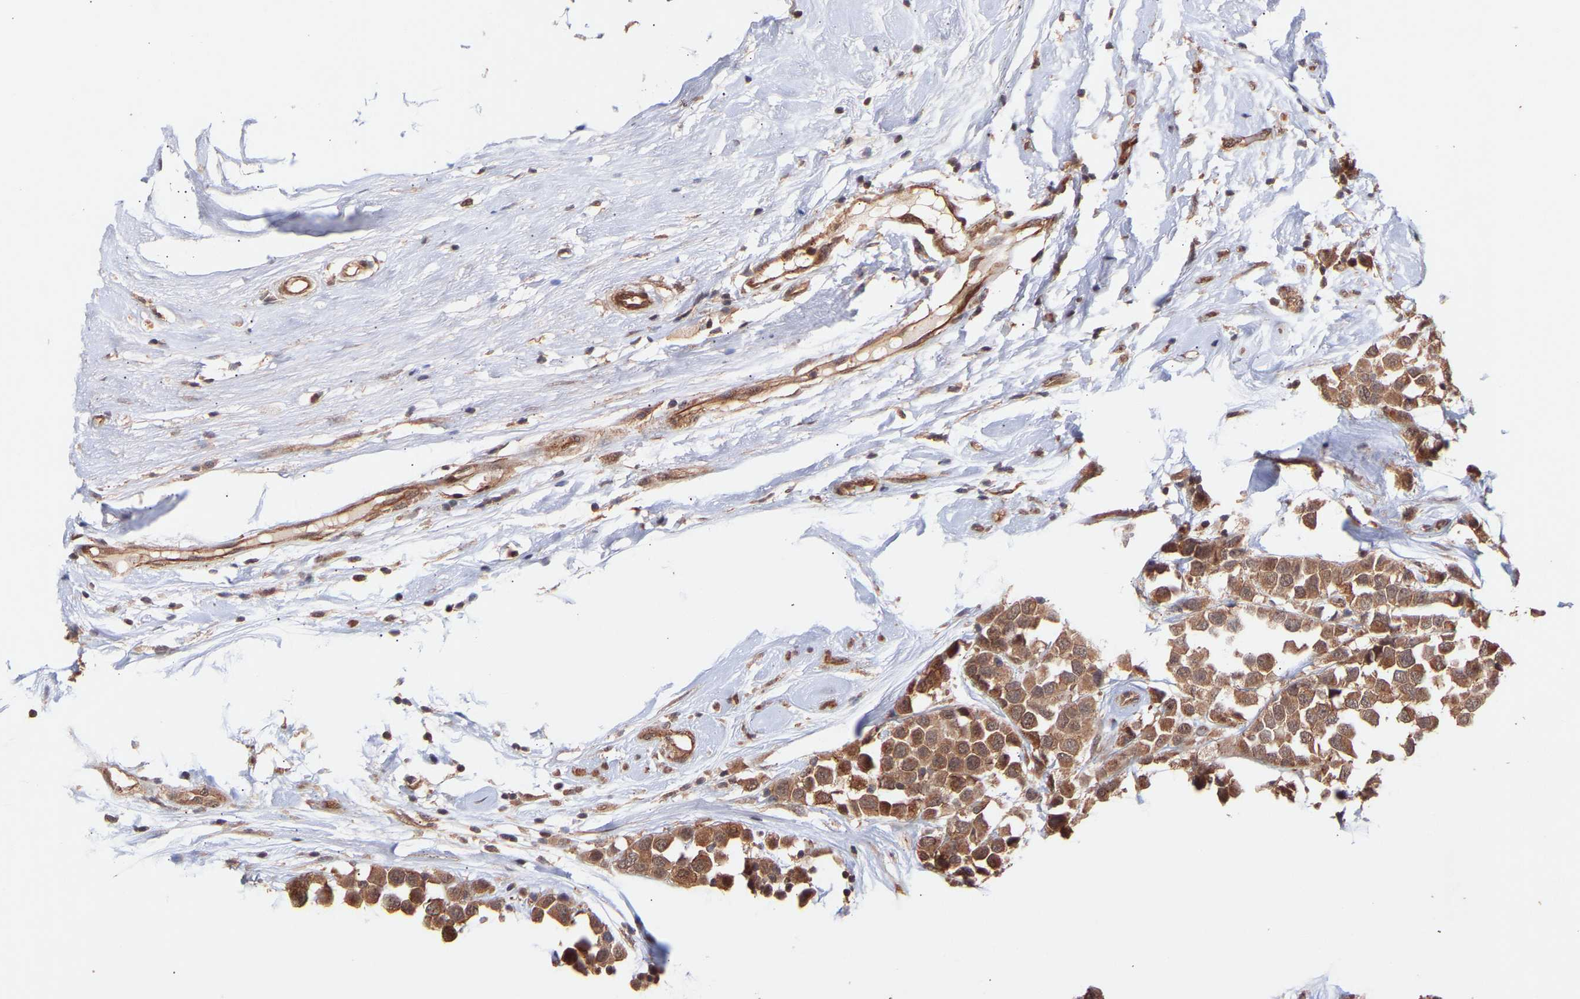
{"staining": {"intensity": "moderate", "quantity": ">75%", "location": "cytoplasmic/membranous"}, "tissue": "breast cancer", "cell_type": "Tumor cells", "image_type": "cancer", "snomed": [{"axis": "morphology", "description": "Duct carcinoma"}, {"axis": "topography", "description": "Breast"}], "caption": "About >75% of tumor cells in breast cancer display moderate cytoplasmic/membranous protein positivity as visualized by brown immunohistochemical staining.", "gene": "PDLIM5", "patient": {"sex": "female", "age": 61}}